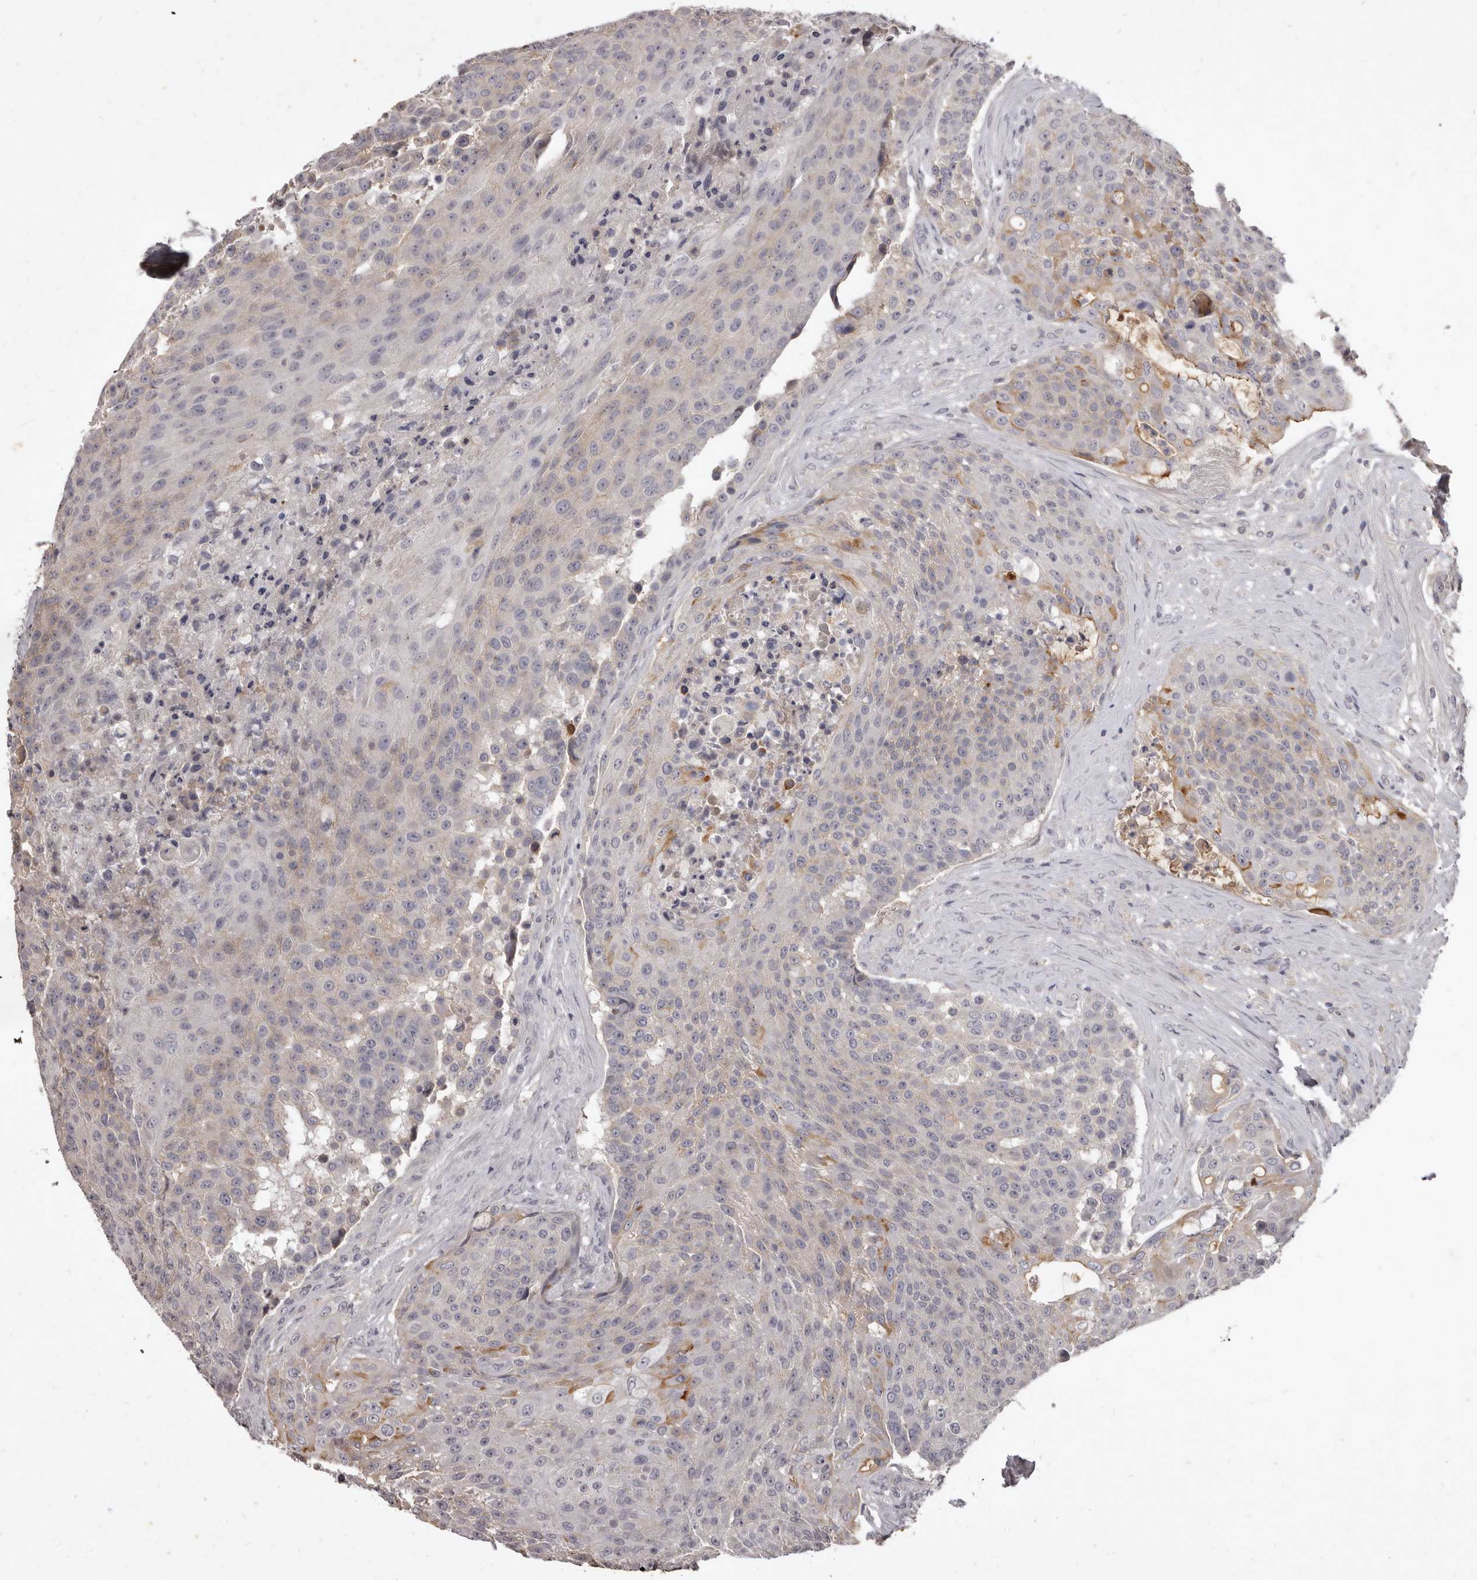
{"staining": {"intensity": "moderate", "quantity": "<25%", "location": "cytoplasmic/membranous"}, "tissue": "urothelial cancer", "cell_type": "Tumor cells", "image_type": "cancer", "snomed": [{"axis": "morphology", "description": "Urothelial carcinoma, High grade"}, {"axis": "topography", "description": "Urinary bladder"}], "caption": "There is low levels of moderate cytoplasmic/membranous positivity in tumor cells of urothelial cancer, as demonstrated by immunohistochemical staining (brown color).", "gene": "GPRC5C", "patient": {"sex": "female", "age": 63}}